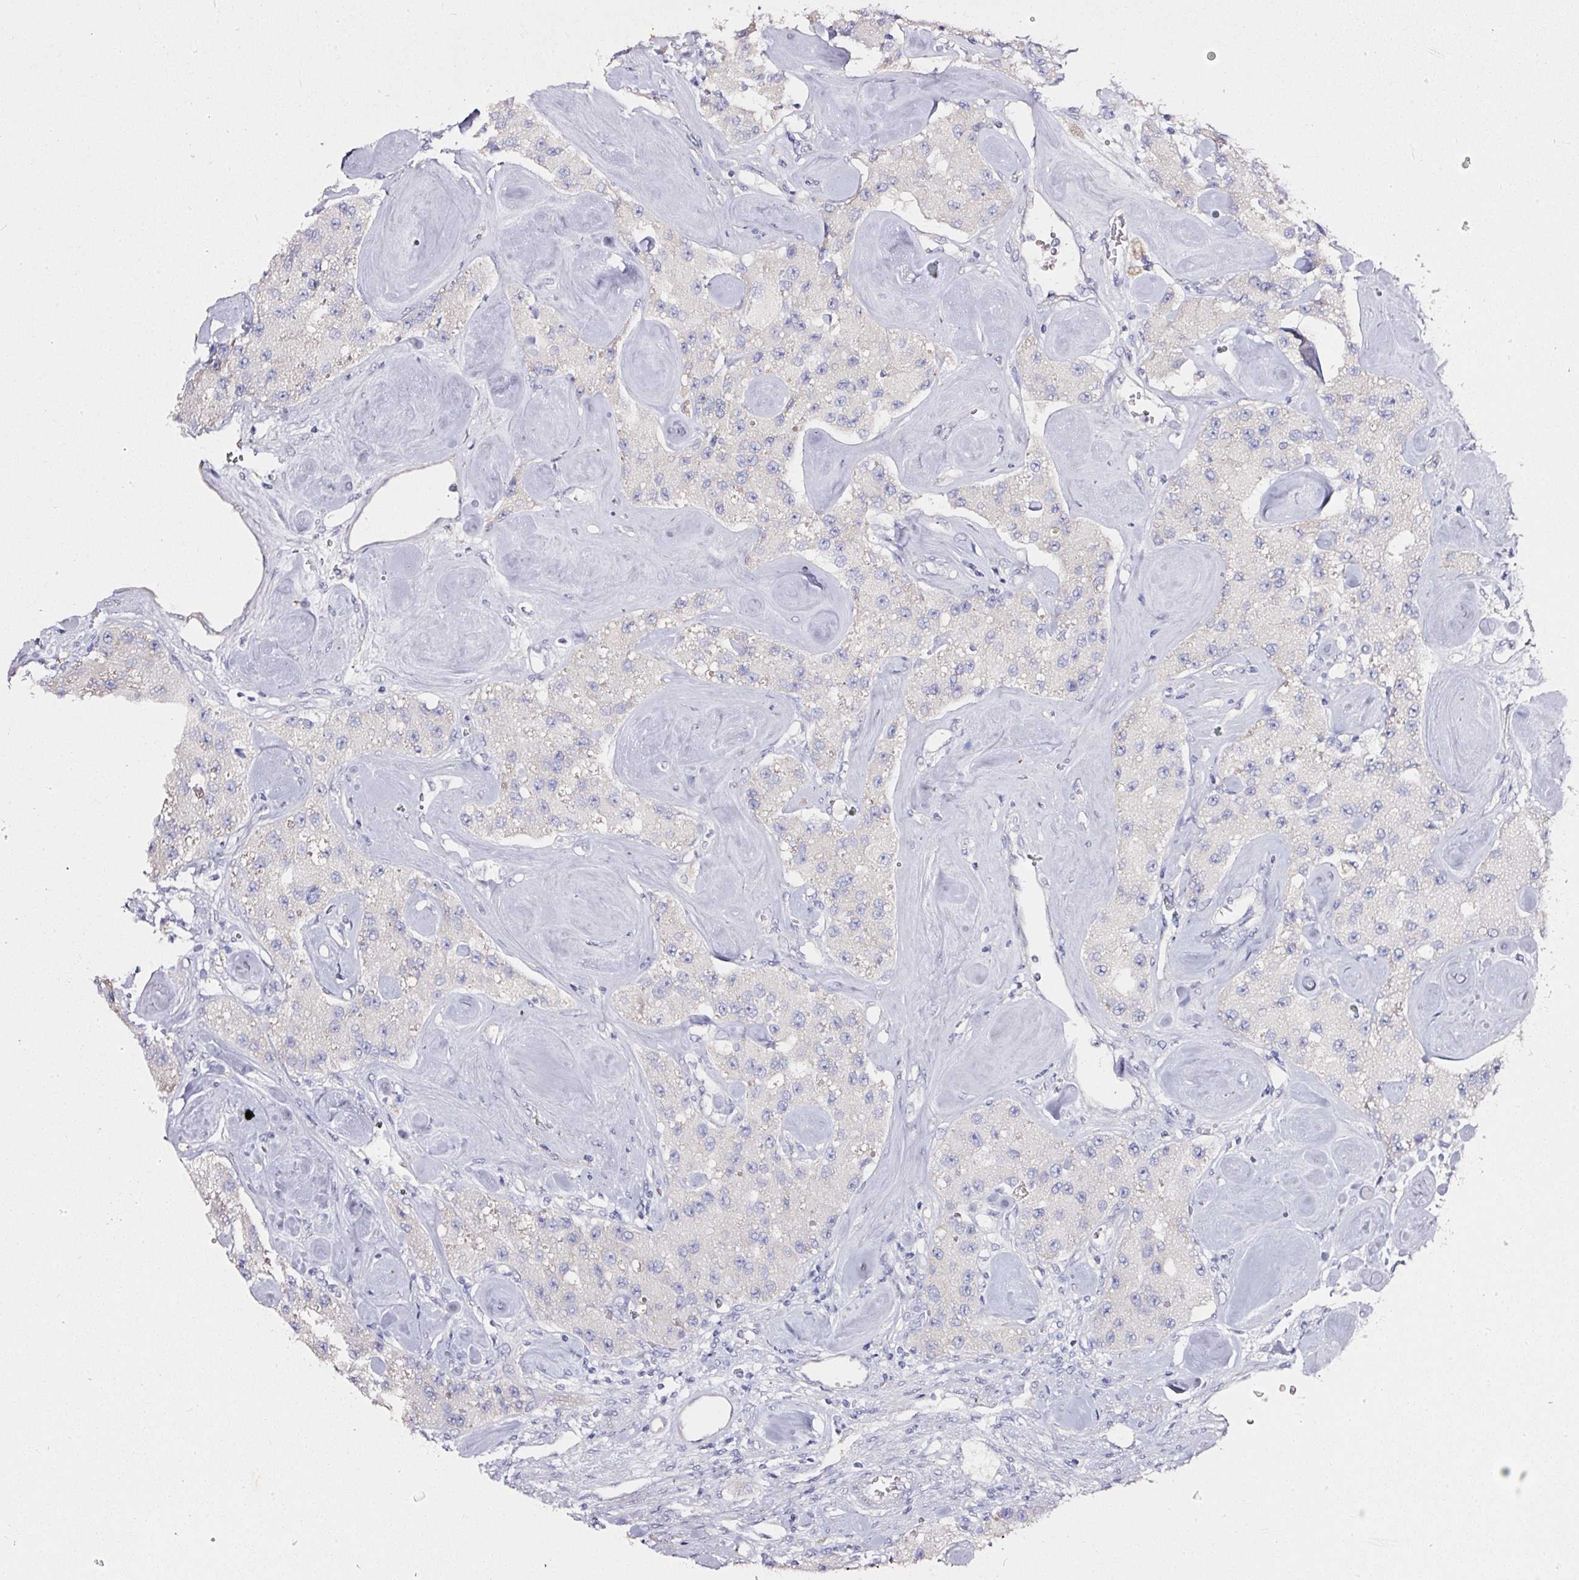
{"staining": {"intensity": "negative", "quantity": "none", "location": "none"}, "tissue": "carcinoid", "cell_type": "Tumor cells", "image_type": "cancer", "snomed": [{"axis": "morphology", "description": "Carcinoid, malignant, NOS"}, {"axis": "topography", "description": "Pancreas"}], "caption": "IHC image of human carcinoid (malignant) stained for a protein (brown), which demonstrates no staining in tumor cells.", "gene": "PDXDC1", "patient": {"sex": "male", "age": 41}}